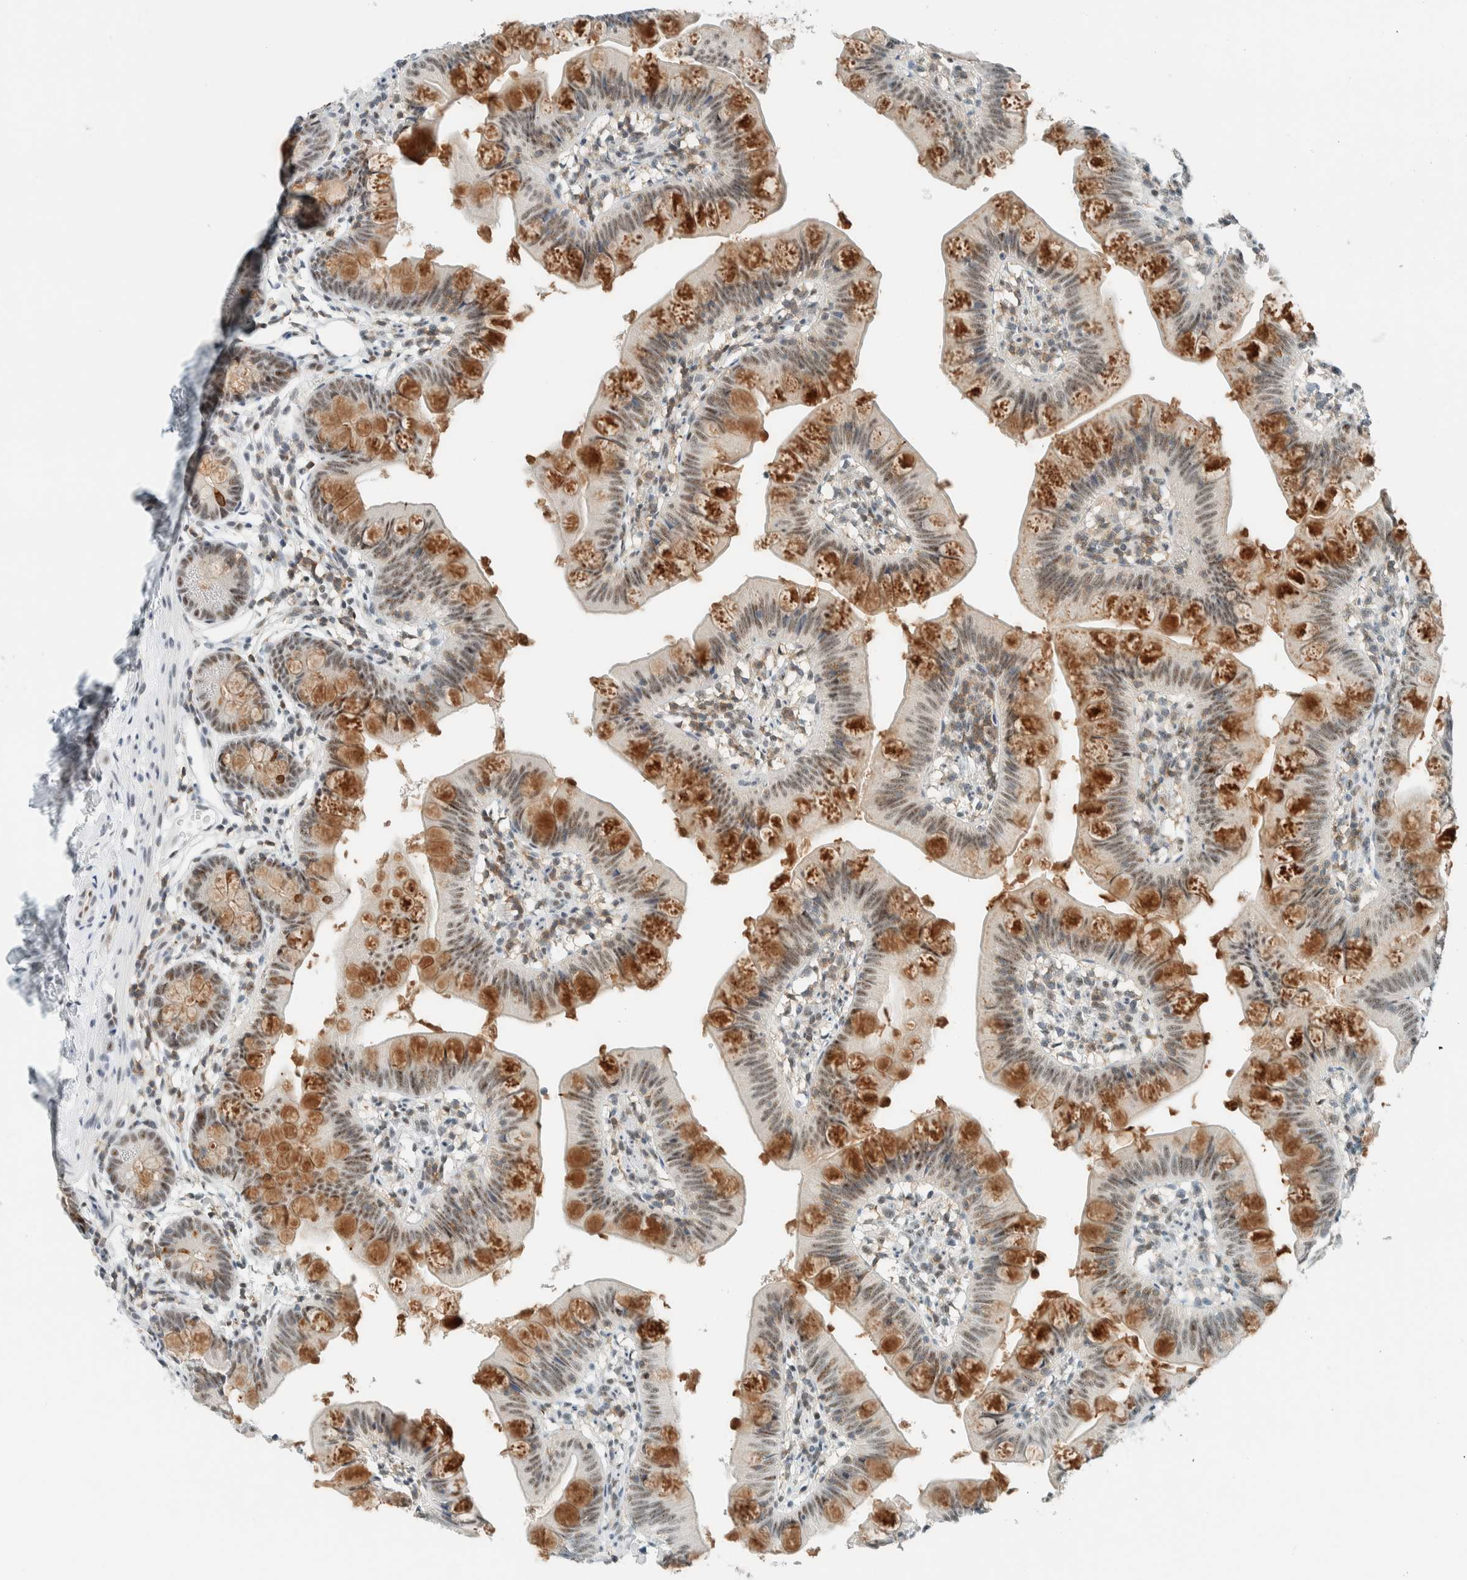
{"staining": {"intensity": "moderate", "quantity": ">75%", "location": "cytoplasmic/membranous,nuclear"}, "tissue": "small intestine", "cell_type": "Glandular cells", "image_type": "normal", "snomed": [{"axis": "morphology", "description": "Normal tissue, NOS"}, {"axis": "topography", "description": "Small intestine"}], "caption": "This is a micrograph of immunohistochemistry (IHC) staining of unremarkable small intestine, which shows moderate positivity in the cytoplasmic/membranous,nuclear of glandular cells.", "gene": "CYSRT1", "patient": {"sex": "male", "age": 7}}